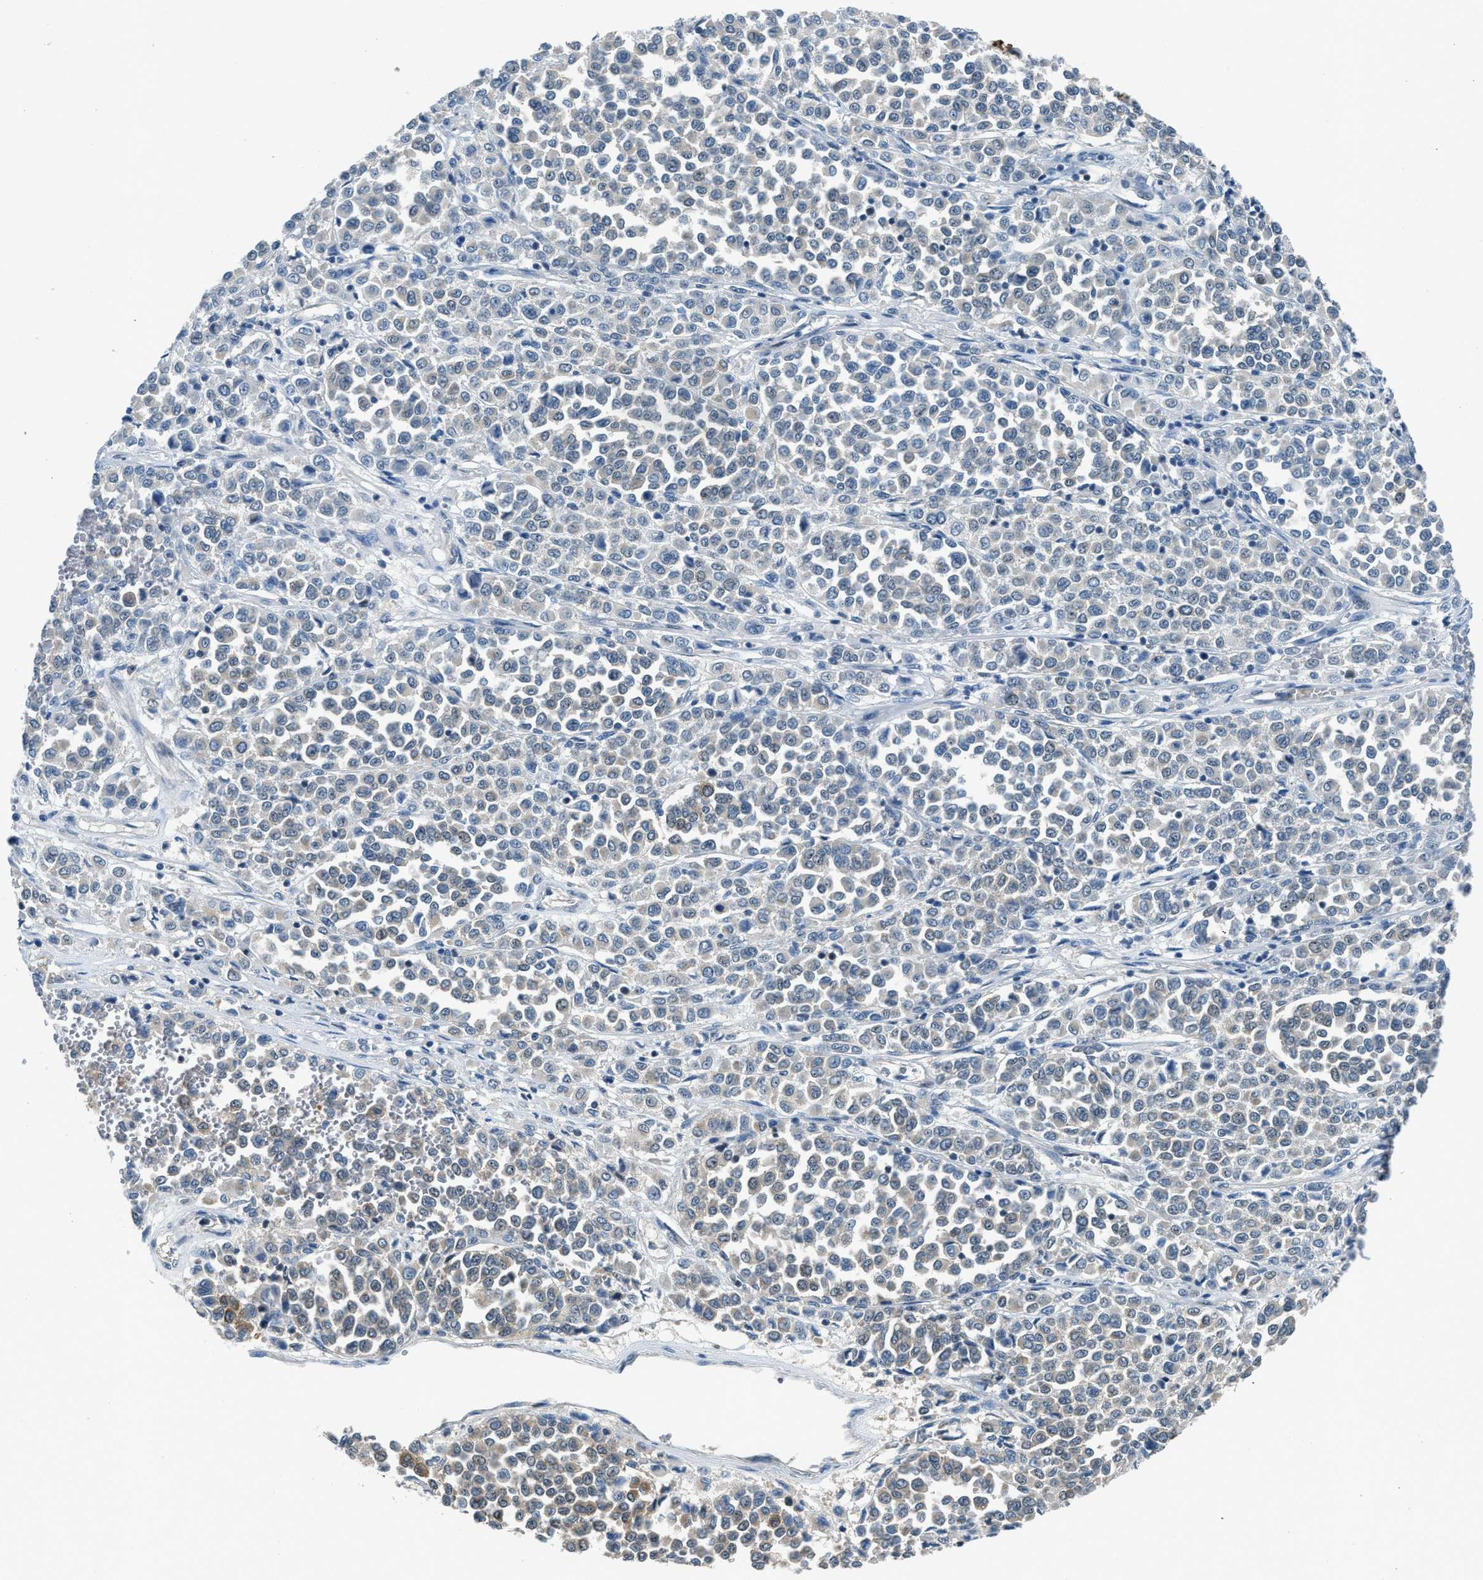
{"staining": {"intensity": "weak", "quantity": "<25%", "location": "cytoplasmic/membranous"}, "tissue": "melanoma", "cell_type": "Tumor cells", "image_type": "cancer", "snomed": [{"axis": "morphology", "description": "Malignant melanoma, Metastatic site"}, {"axis": "topography", "description": "Pancreas"}], "caption": "IHC photomicrograph of neoplastic tissue: malignant melanoma (metastatic site) stained with DAB exhibits no significant protein staining in tumor cells. (Brightfield microscopy of DAB IHC at high magnification).", "gene": "LMLN", "patient": {"sex": "female", "age": 30}}